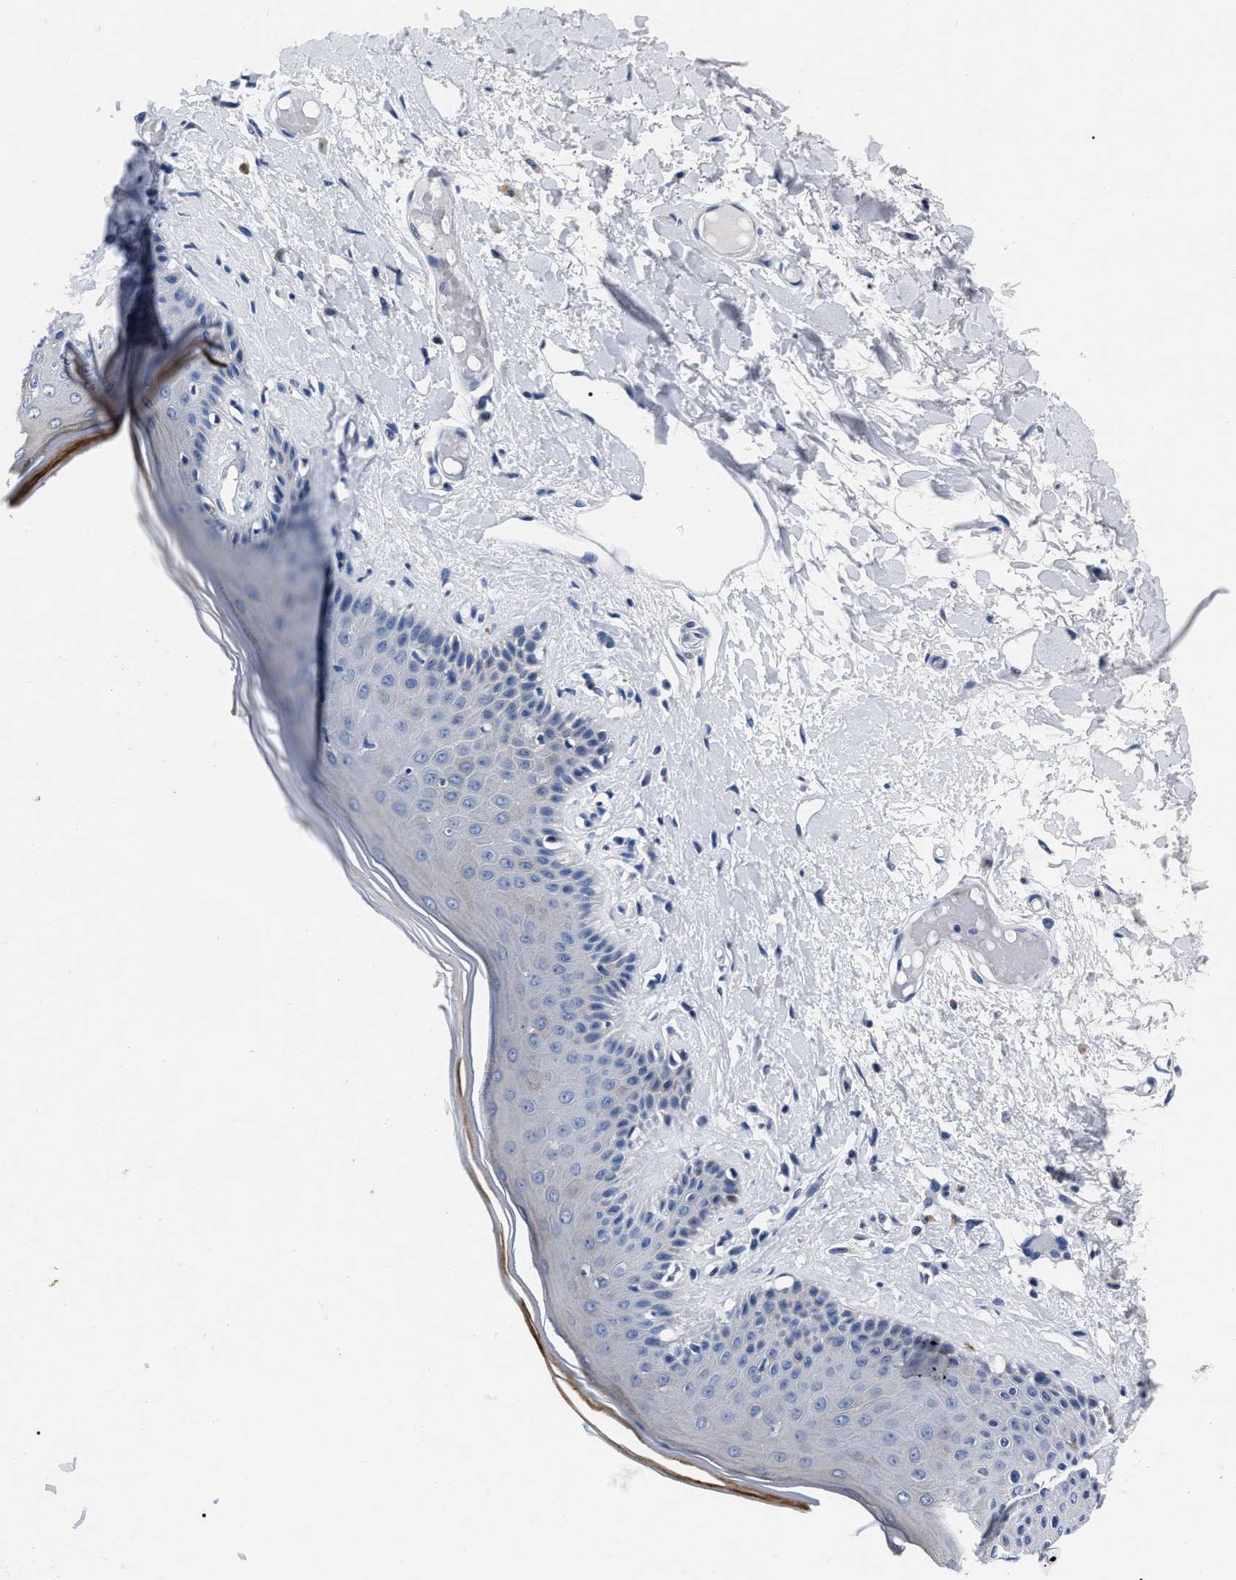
{"staining": {"intensity": "moderate", "quantity": "<25%", "location": "cytoplasmic/membranous"}, "tissue": "skin", "cell_type": "Epidermal cells", "image_type": "normal", "snomed": [{"axis": "morphology", "description": "Normal tissue, NOS"}, {"axis": "topography", "description": "Vulva"}], "caption": "High-magnification brightfield microscopy of unremarkable skin stained with DAB (brown) and counterstained with hematoxylin (blue). epidermal cells exhibit moderate cytoplasmic/membranous expression is present in about<25% of cells. The staining is performed using DAB (3,3'-diaminobenzidine) brown chromogen to label protein expression. The nuclei are counter-stained blue using hematoxylin.", "gene": "MOV10L1", "patient": {"sex": "female", "age": 73}}